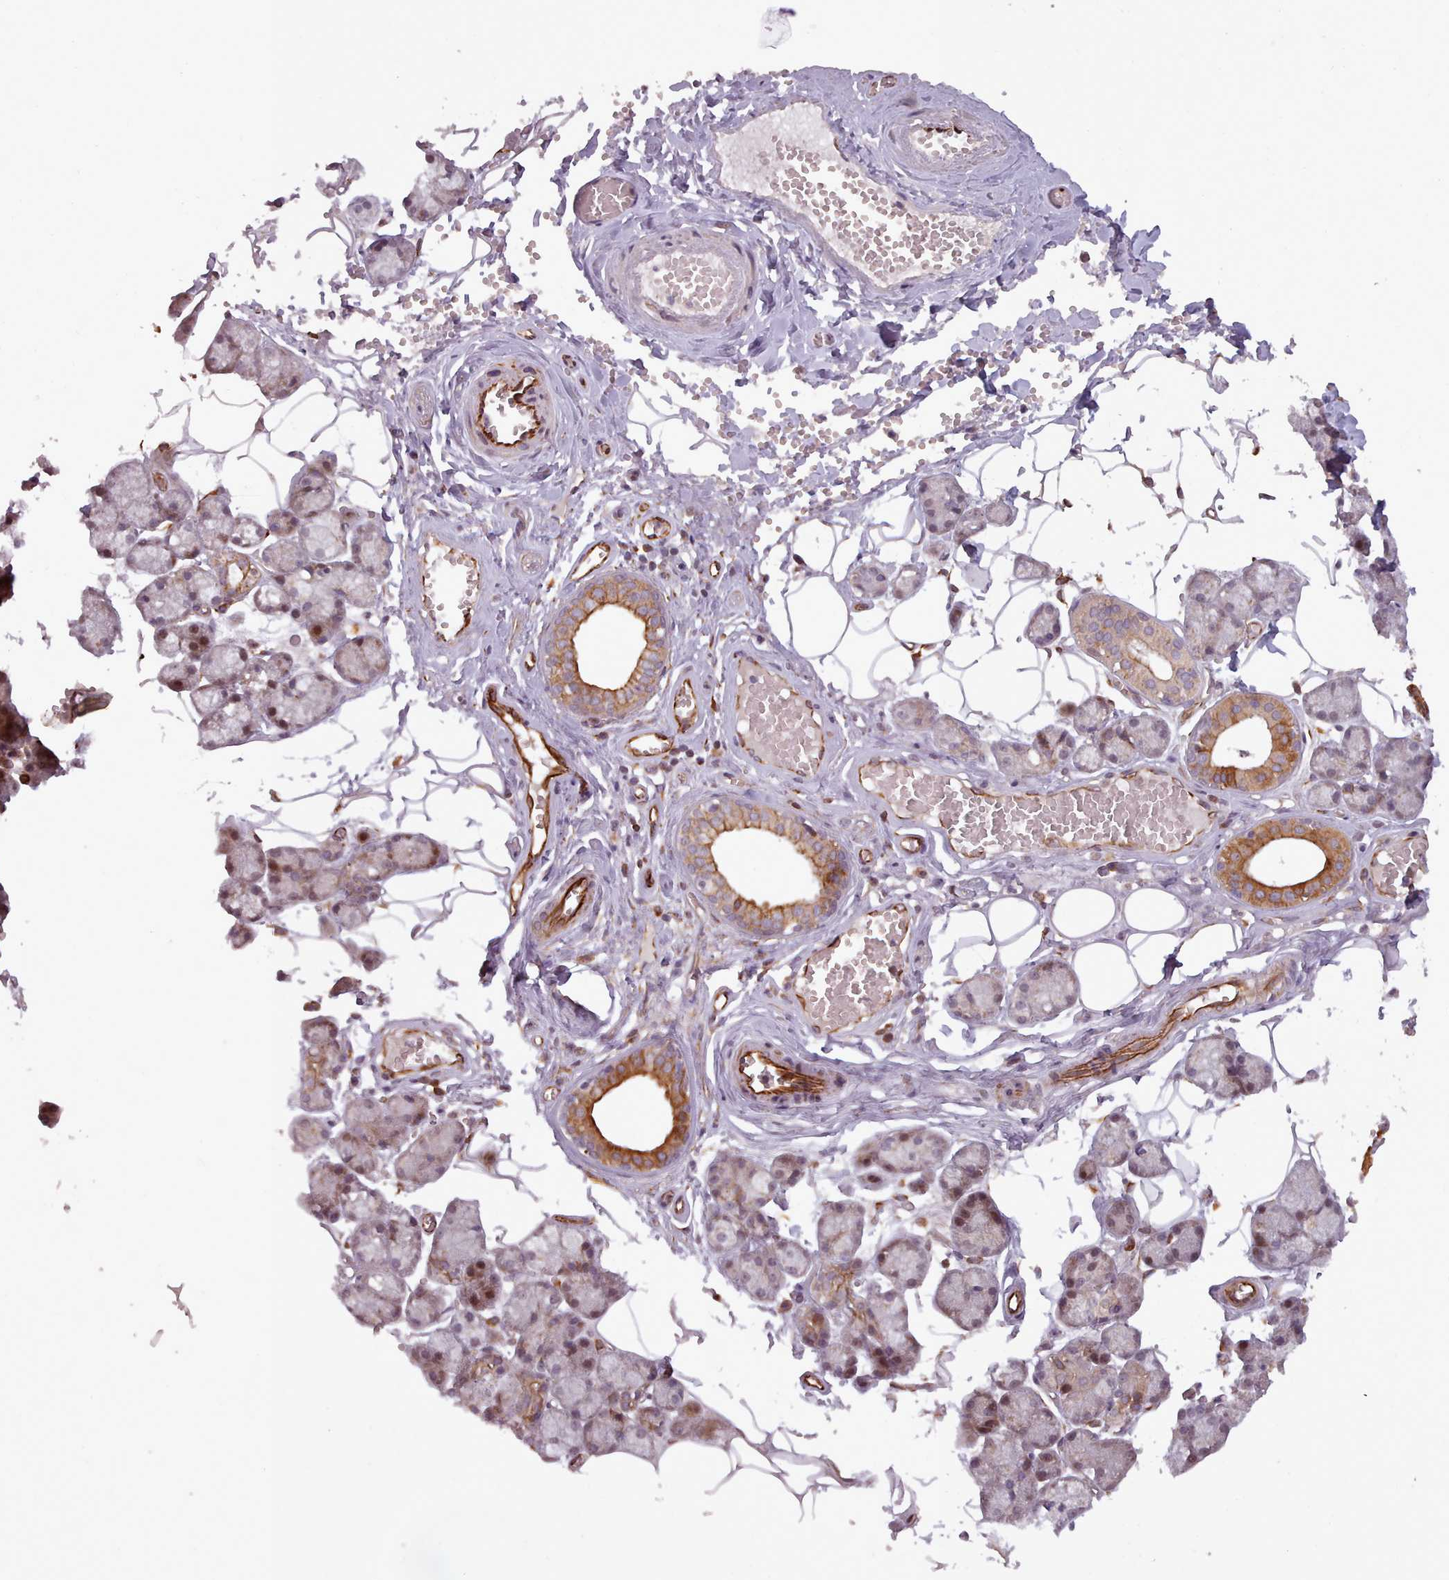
{"staining": {"intensity": "strong", "quantity": "25%-75%", "location": "cytoplasmic/membranous,nuclear"}, "tissue": "salivary gland", "cell_type": "Glandular cells", "image_type": "normal", "snomed": [{"axis": "morphology", "description": "Normal tissue, NOS"}, {"axis": "topography", "description": "Salivary gland"}], "caption": "Immunohistochemistry of benign salivary gland shows high levels of strong cytoplasmic/membranous,nuclear staining in approximately 25%-75% of glandular cells.", "gene": "GBGT1", "patient": {"sex": "male", "age": 62}}